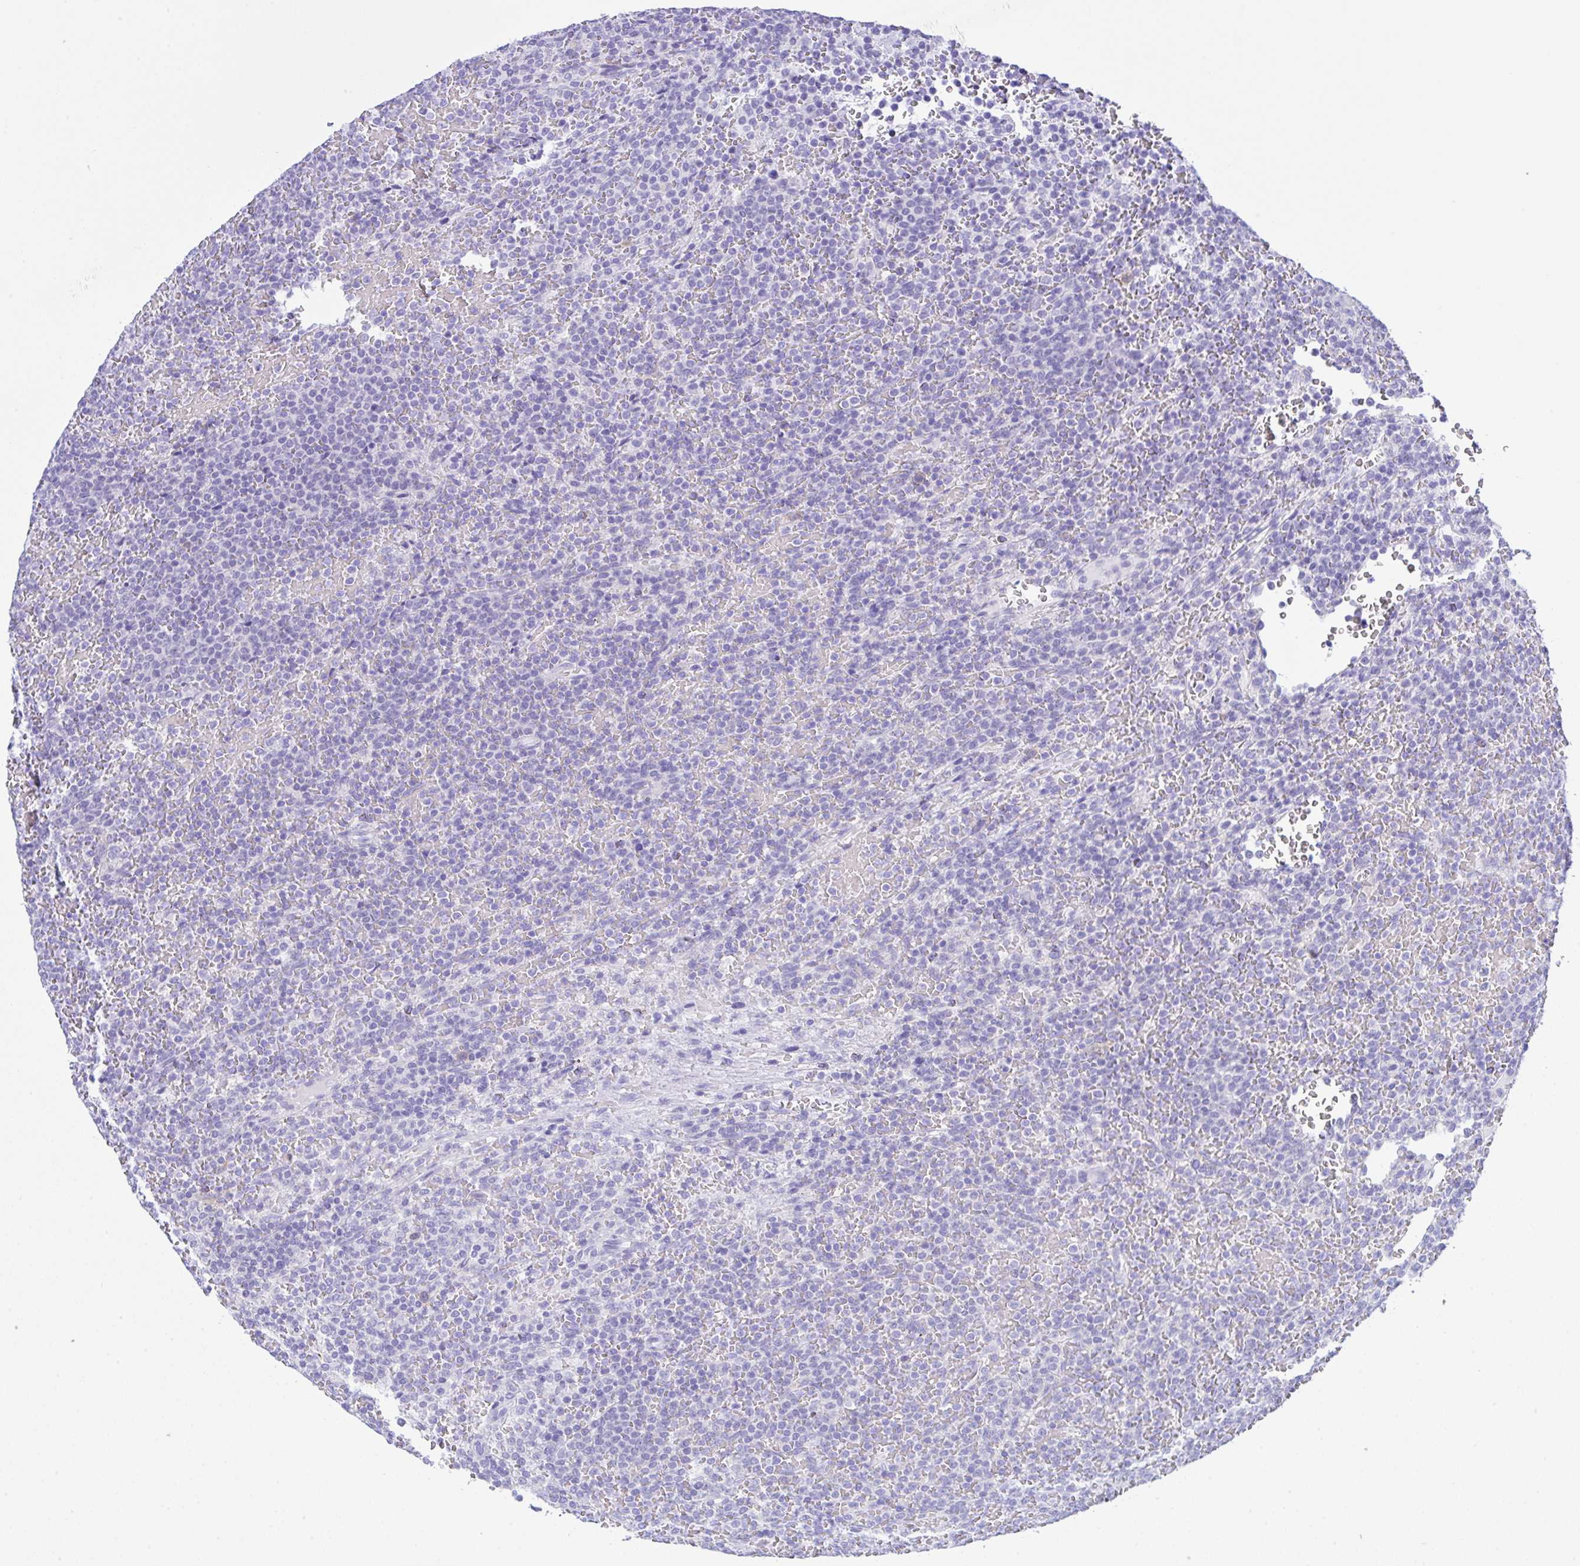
{"staining": {"intensity": "negative", "quantity": "none", "location": "none"}, "tissue": "lymphoma", "cell_type": "Tumor cells", "image_type": "cancer", "snomed": [{"axis": "morphology", "description": "Malignant lymphoma, non-Hodgkin's type, Low grade"}, {"axis": "topography", "description": "Spleen"}], "caption": "Tumor cells show no significant protein staining in lymphoma. Nuclei are stained in blue.", "gene": "RRM2", "patient": {"sex": "male", "age": 60}}